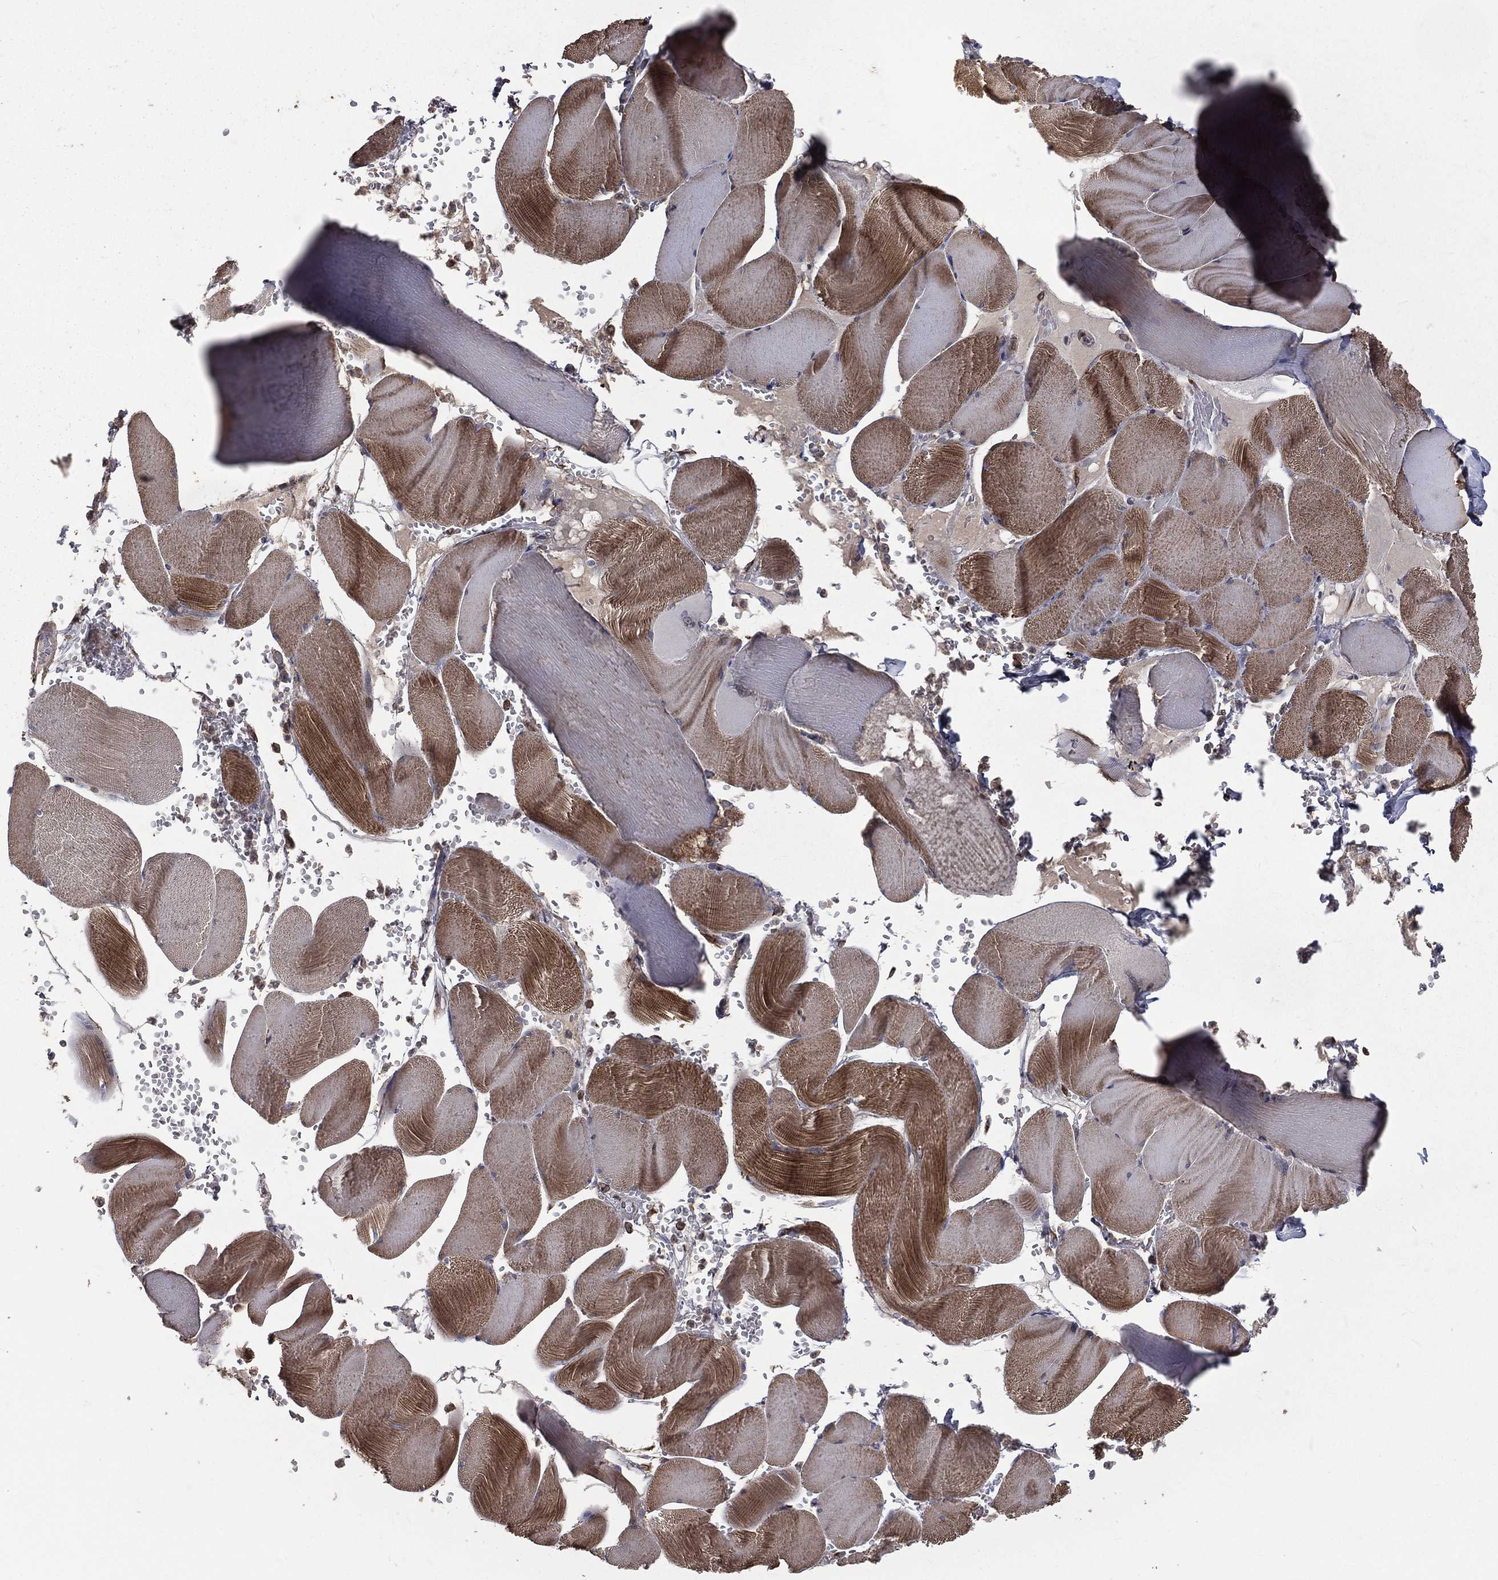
{"staining": {"intensity": "strong", "quantity": "<25%", "location": "cytoplasmic/membranous"}, "tissue": "skeletal muscle", "cell_type": "Myocytes", "image_type": "normal", "snomed": [{"axis": "morphology", "description": "Normal tissue, NOS"}, {"axis": "topography", "description": "Skeletal muscle"}], "caption": "High-power microscopy captured an immunohistochemistry image of benign skeletal muscle, revealing strong cytoplasmic/membranous positivity in approximately <25% of myocytes.", "gene": "OLFML1", "patient": {"sex": "male", "age": 56}}